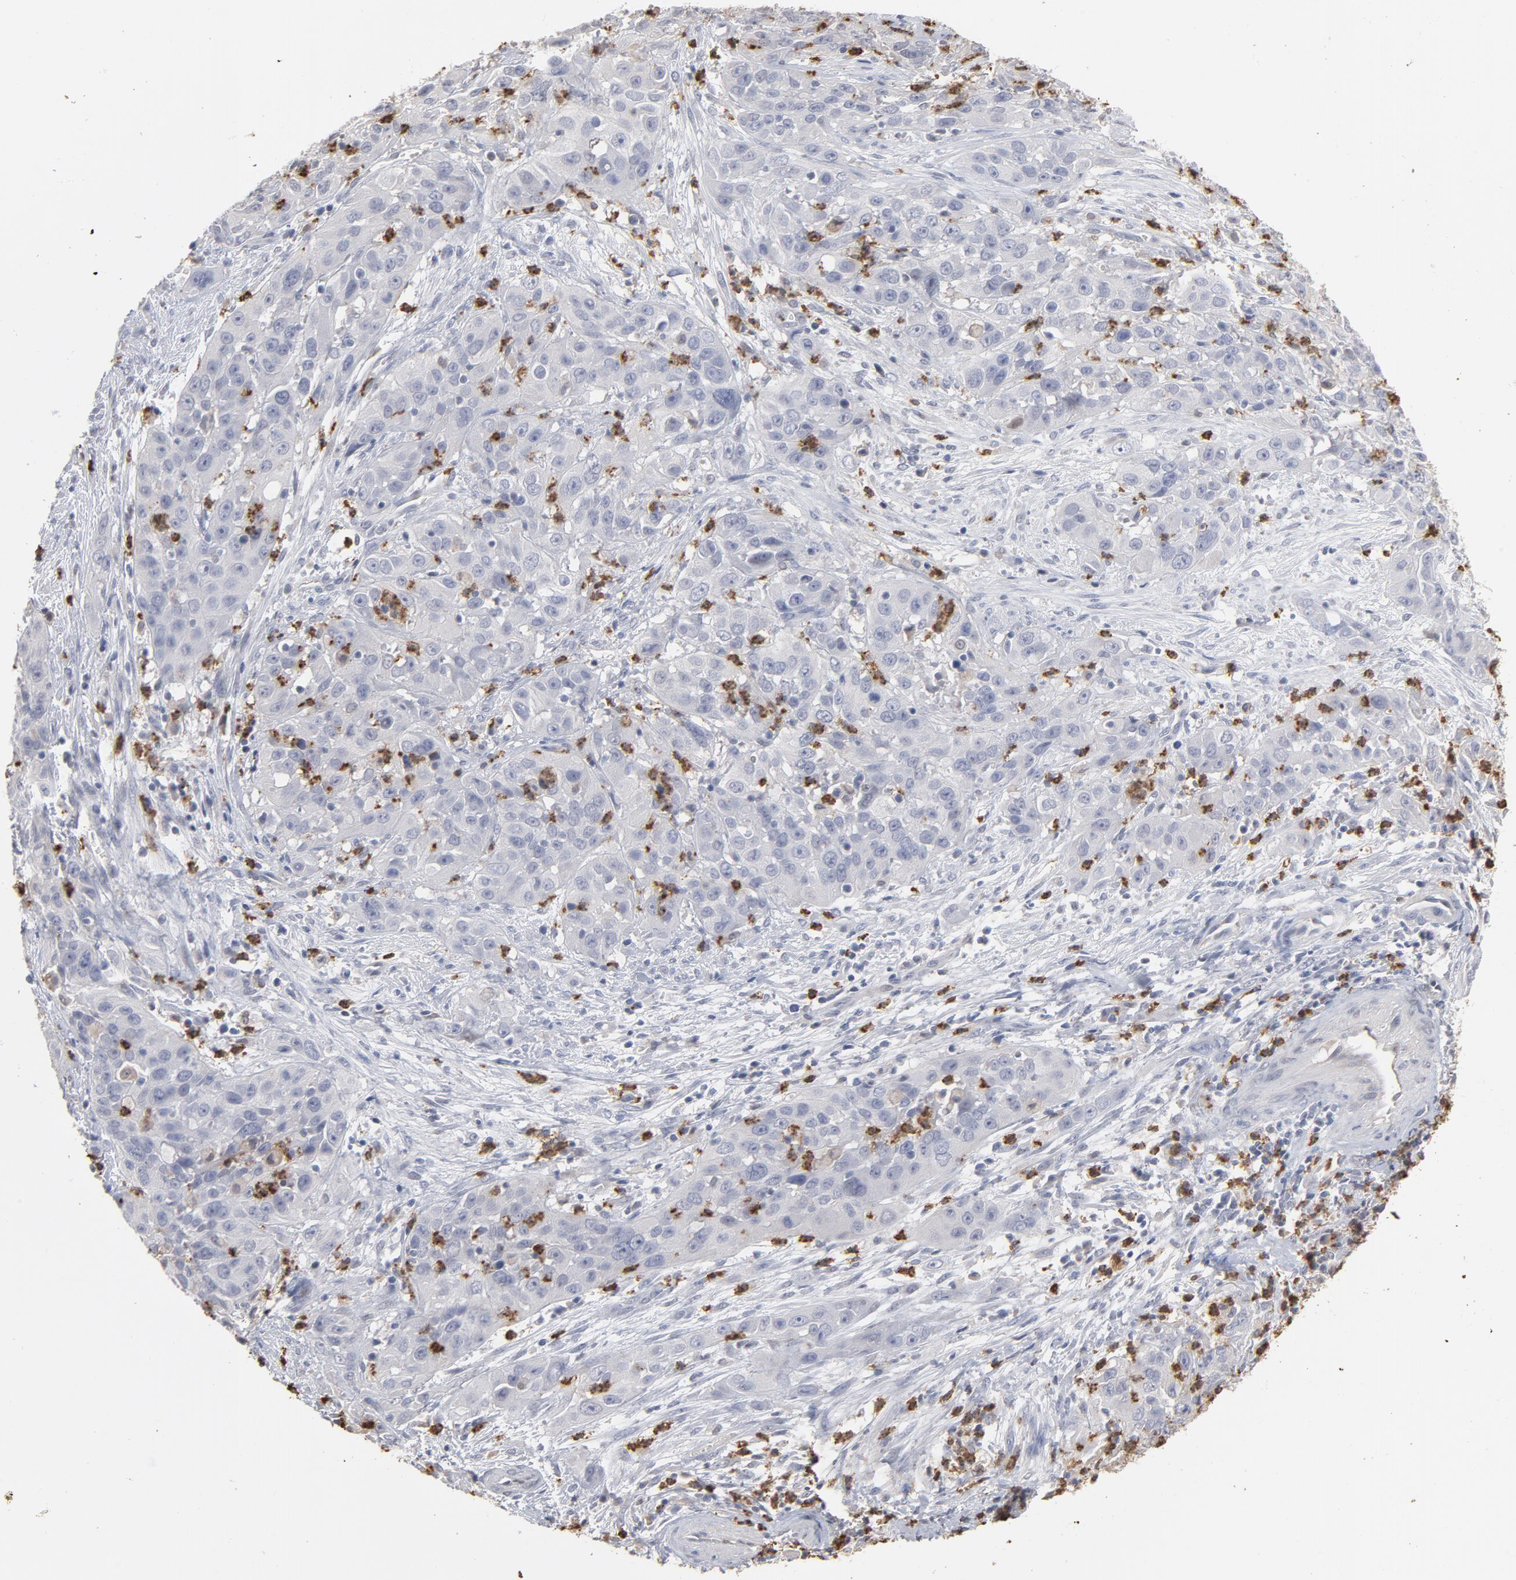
{"staining": {"intensity": "negative", "quantity": "none", "location": "none"}, "tissue": "cervical cancer", "cell_type": "Tumor cells", "image_type": "cancer", "snomed": [{"axis": "morphology", "description": "Squamous cell carcinoma, NOS"}, {"axis": "topography", "description": "Cervix"}], "caption": "Tumor cells show no significant protein staining in cervical squamous cell carcinoma. The staining was performed using DAB to visualize the protein expression in brown, while the nuclei were stained in blue with hematoxylin (Magnification: 20x).", "gene": "PNMA1", "patient": {"sex": "female", "age": 32}}